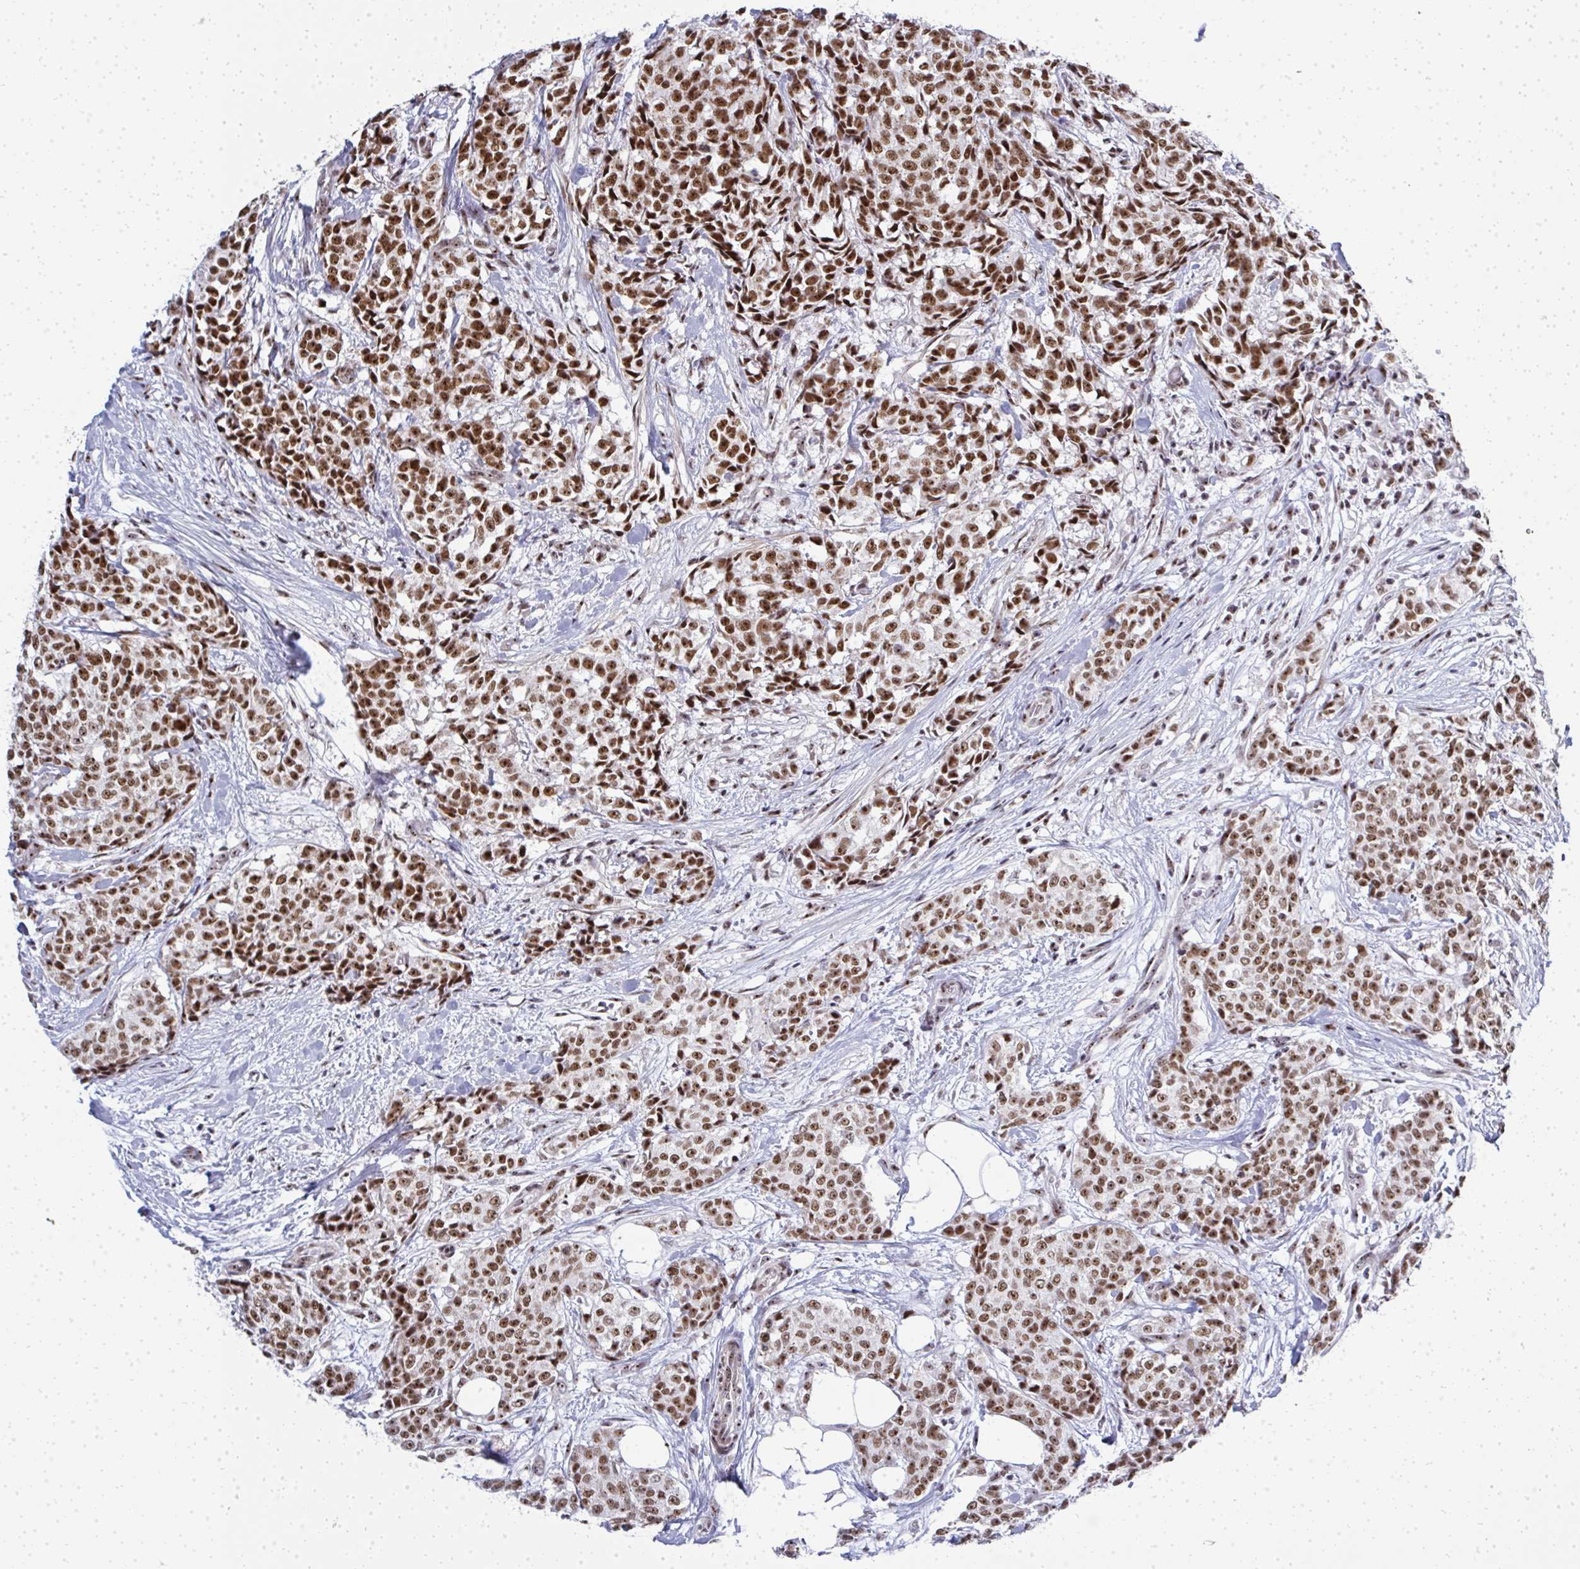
{"staining": {"intensity": "moderate", "quantity": ">75%", "location": "nuclear"}, "tissue": "breast cancer", "cell_type": "Tumor cells", "image_type": "cancer", "snomed": [{"axis": "morphology", "description": "Duct carcinoma"}, {"axis": "topography", "description": "Breast"}], "caption": "Immunohistochemical staining of infiltrating ductal carcinoma (breast) displays medium levels of moderate nuclear staining in about >75% of tumor cells.", "gene": "SIRT7", "patient": {"sex": "female", "age": 91}}